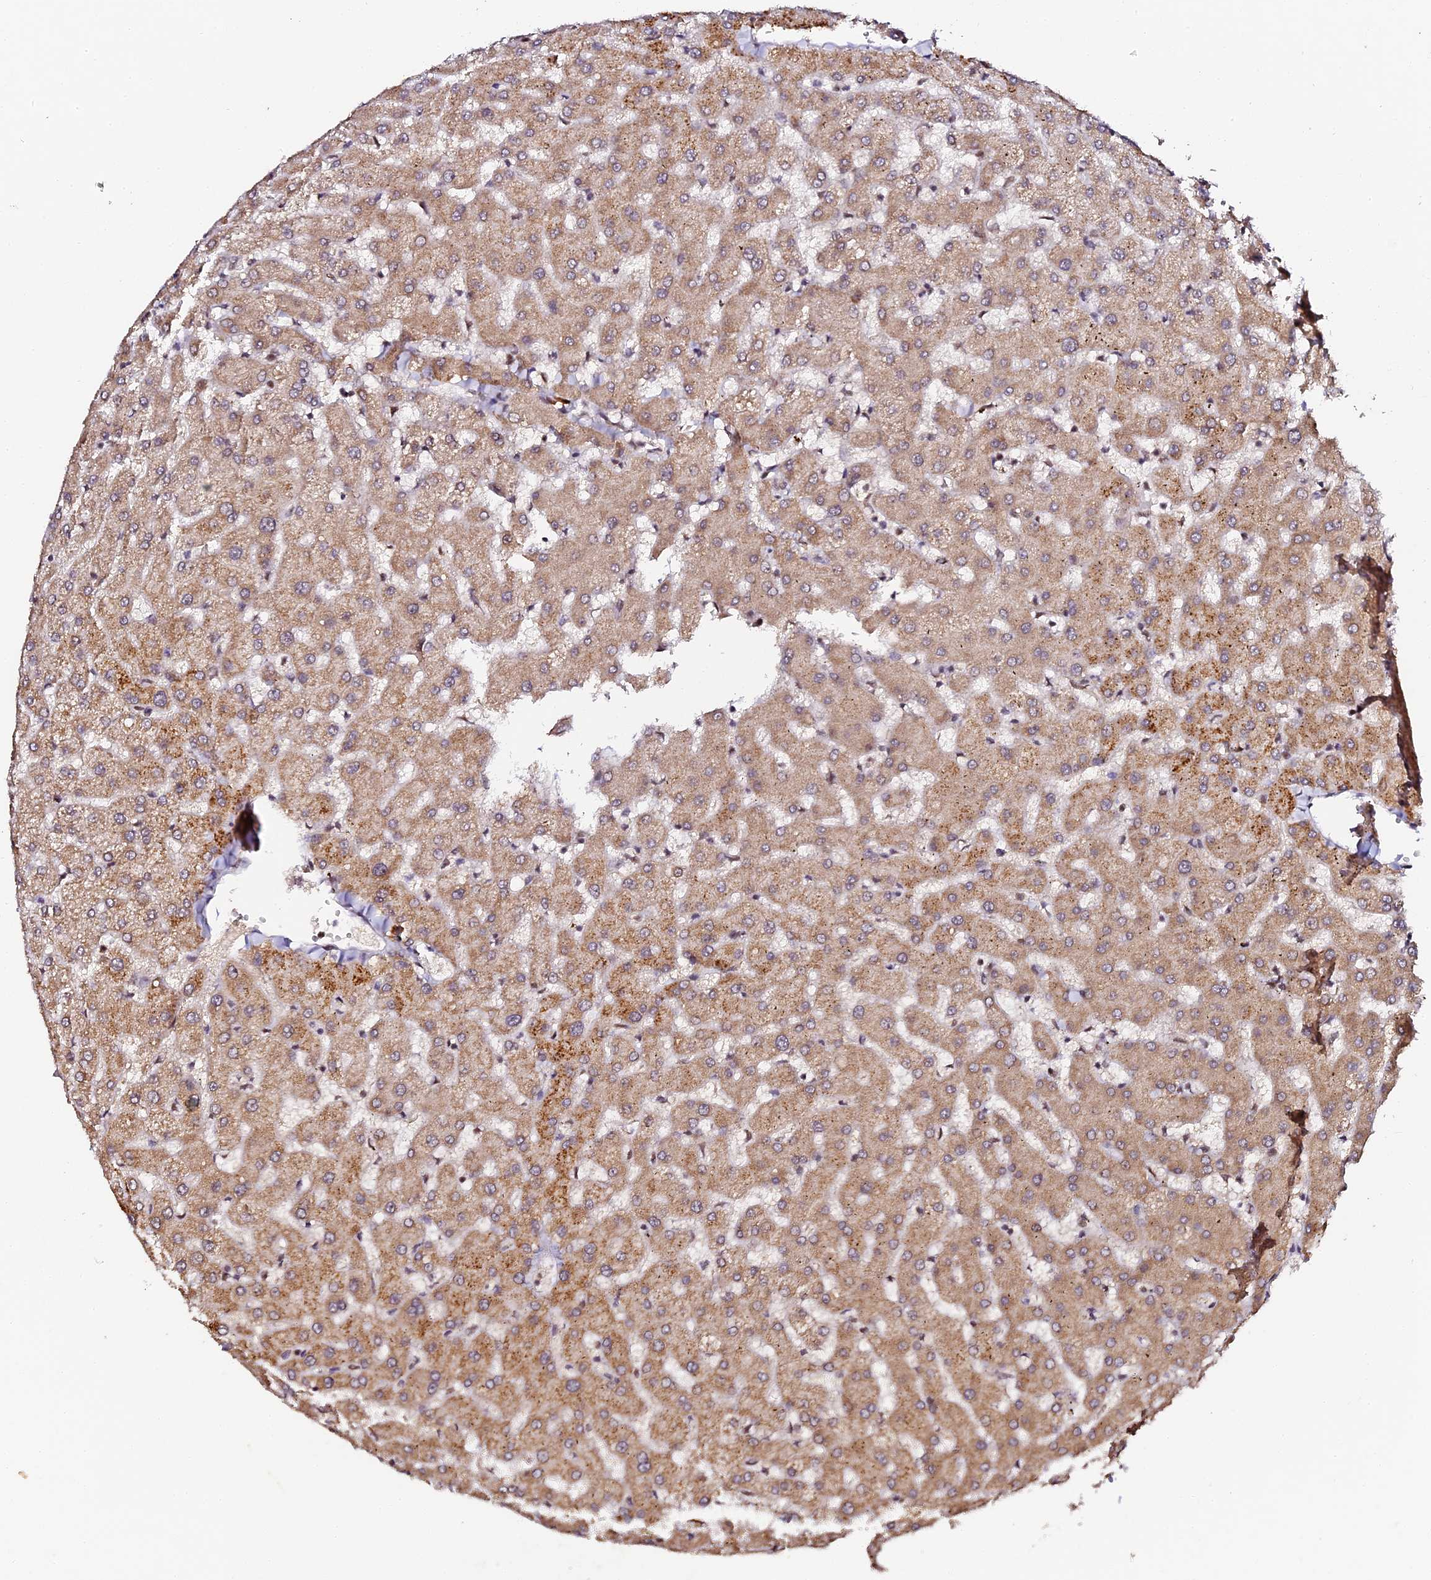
{"staining": {"intensity": "moderate", "quantity": ">75%", "location": "cytoplasmic/membranous"}, "tissue": "liver", "cell_type": "Cholangiocytes", "image_type": "normal", "snomed": [{"axis": "morphology", "description": "Normal tissue, NOS"}, {"axis": "topography", "description": "Liver"}], "caption": "Protein positivity by IHC exhibits moderate cytoplasmic/membranous expression in approximately >75% of cholangiocytes in normal liver. The staining was performed using DAB to visualize the protein expression in brown, while the nuclei were stained in blue with hematoxylin (Magnification: 20x).", "gene": "MCRS1", "patient": {"sex": "female", "age": 63}}